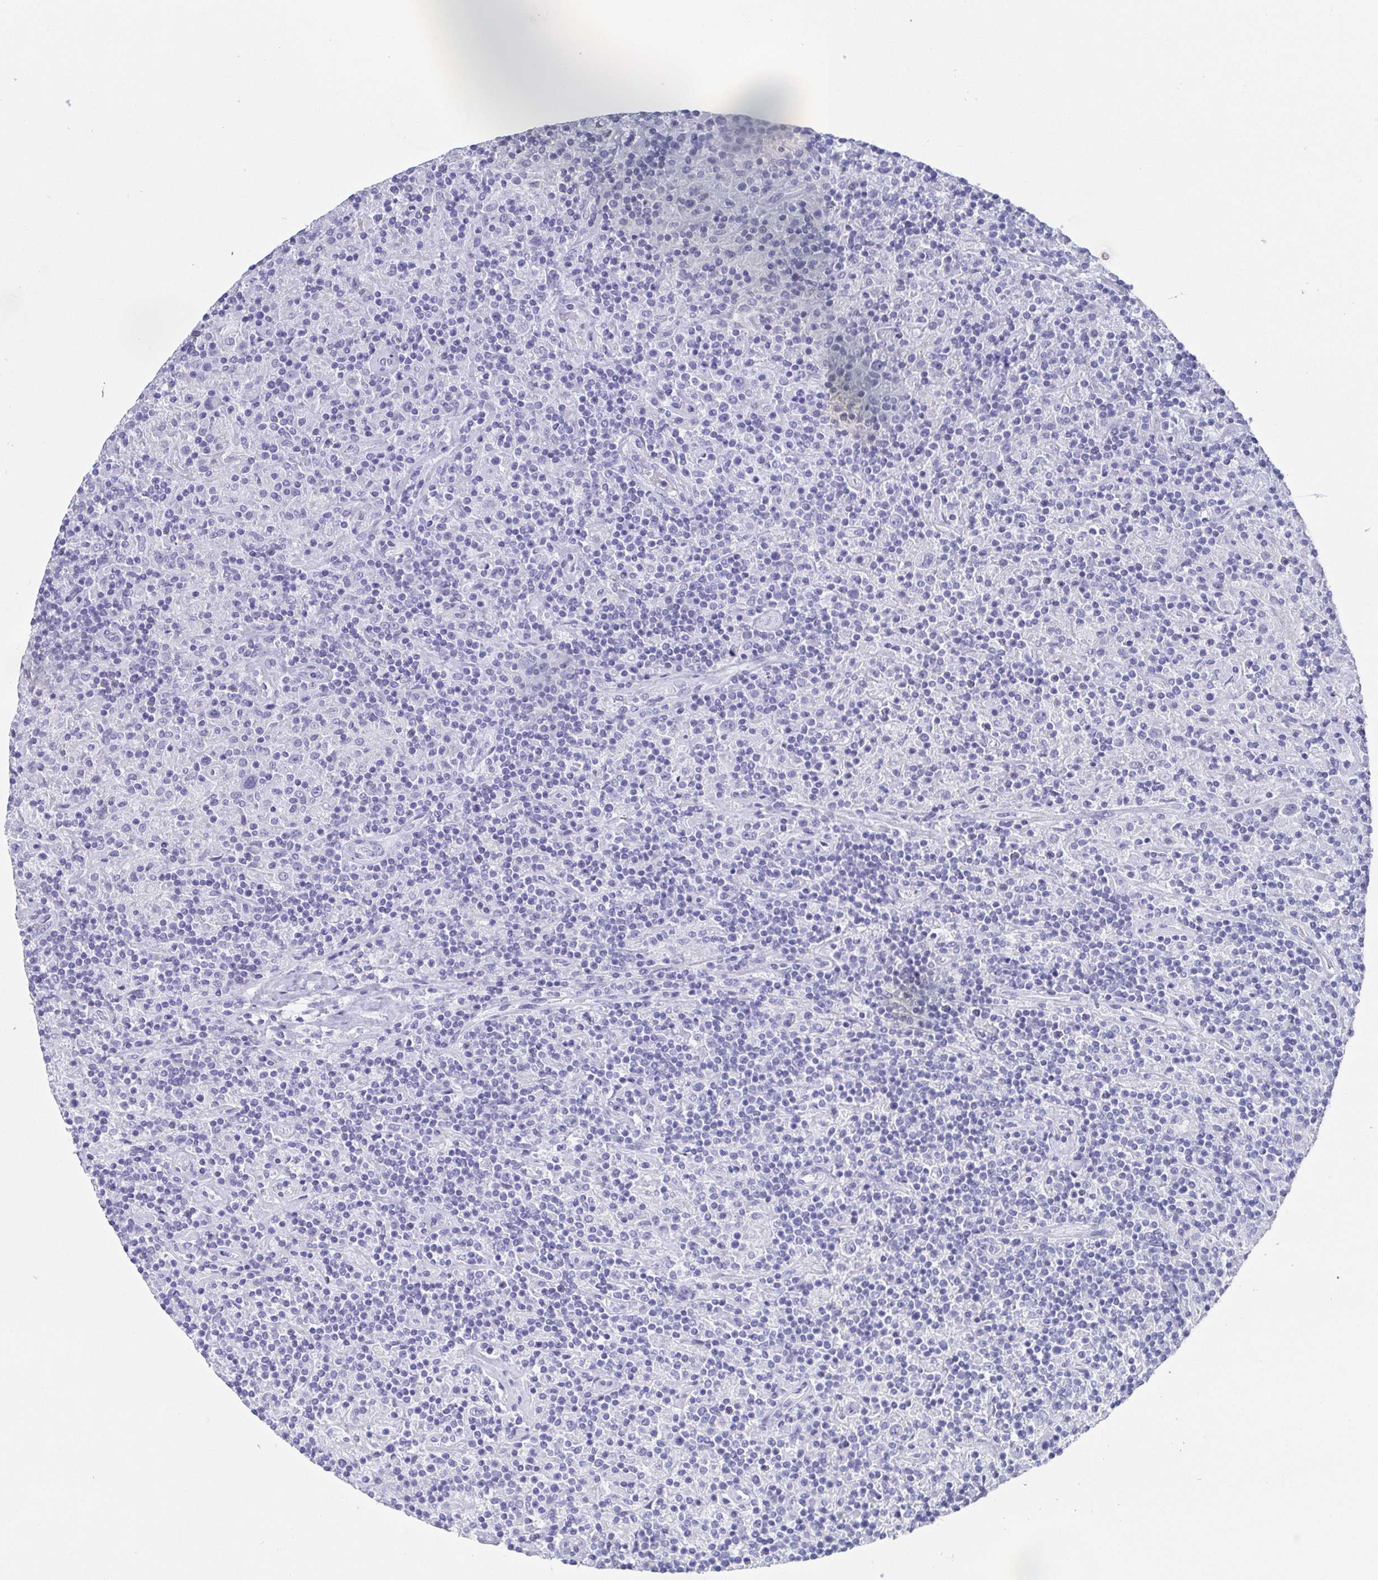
{"staining": {"intensity": "negative", "quantity": "none", "location": "none"}, "tissue": "lymphoma", "cell_type": "Tumor cells", "image_type": "cancer", "snomed": [{"axis": "morphology", "description": "Hodgkin's disease, NOS"}, {"axis": "topography", "description": "Lymph node"}], "caption": "This micrograph is of Hodgkin's disease stained with immunohistochemistry to label a protein in brown with the nuclei are counter-stained blue. There is no expression in tumor cells. The staining is performed using DAB (3,3'-diaminobenzidine) brown chromogen with nuclei counter-stained in using hematoxylin.", "gene": "SCGN", "patient": {"sex": "male", "age": 70}}